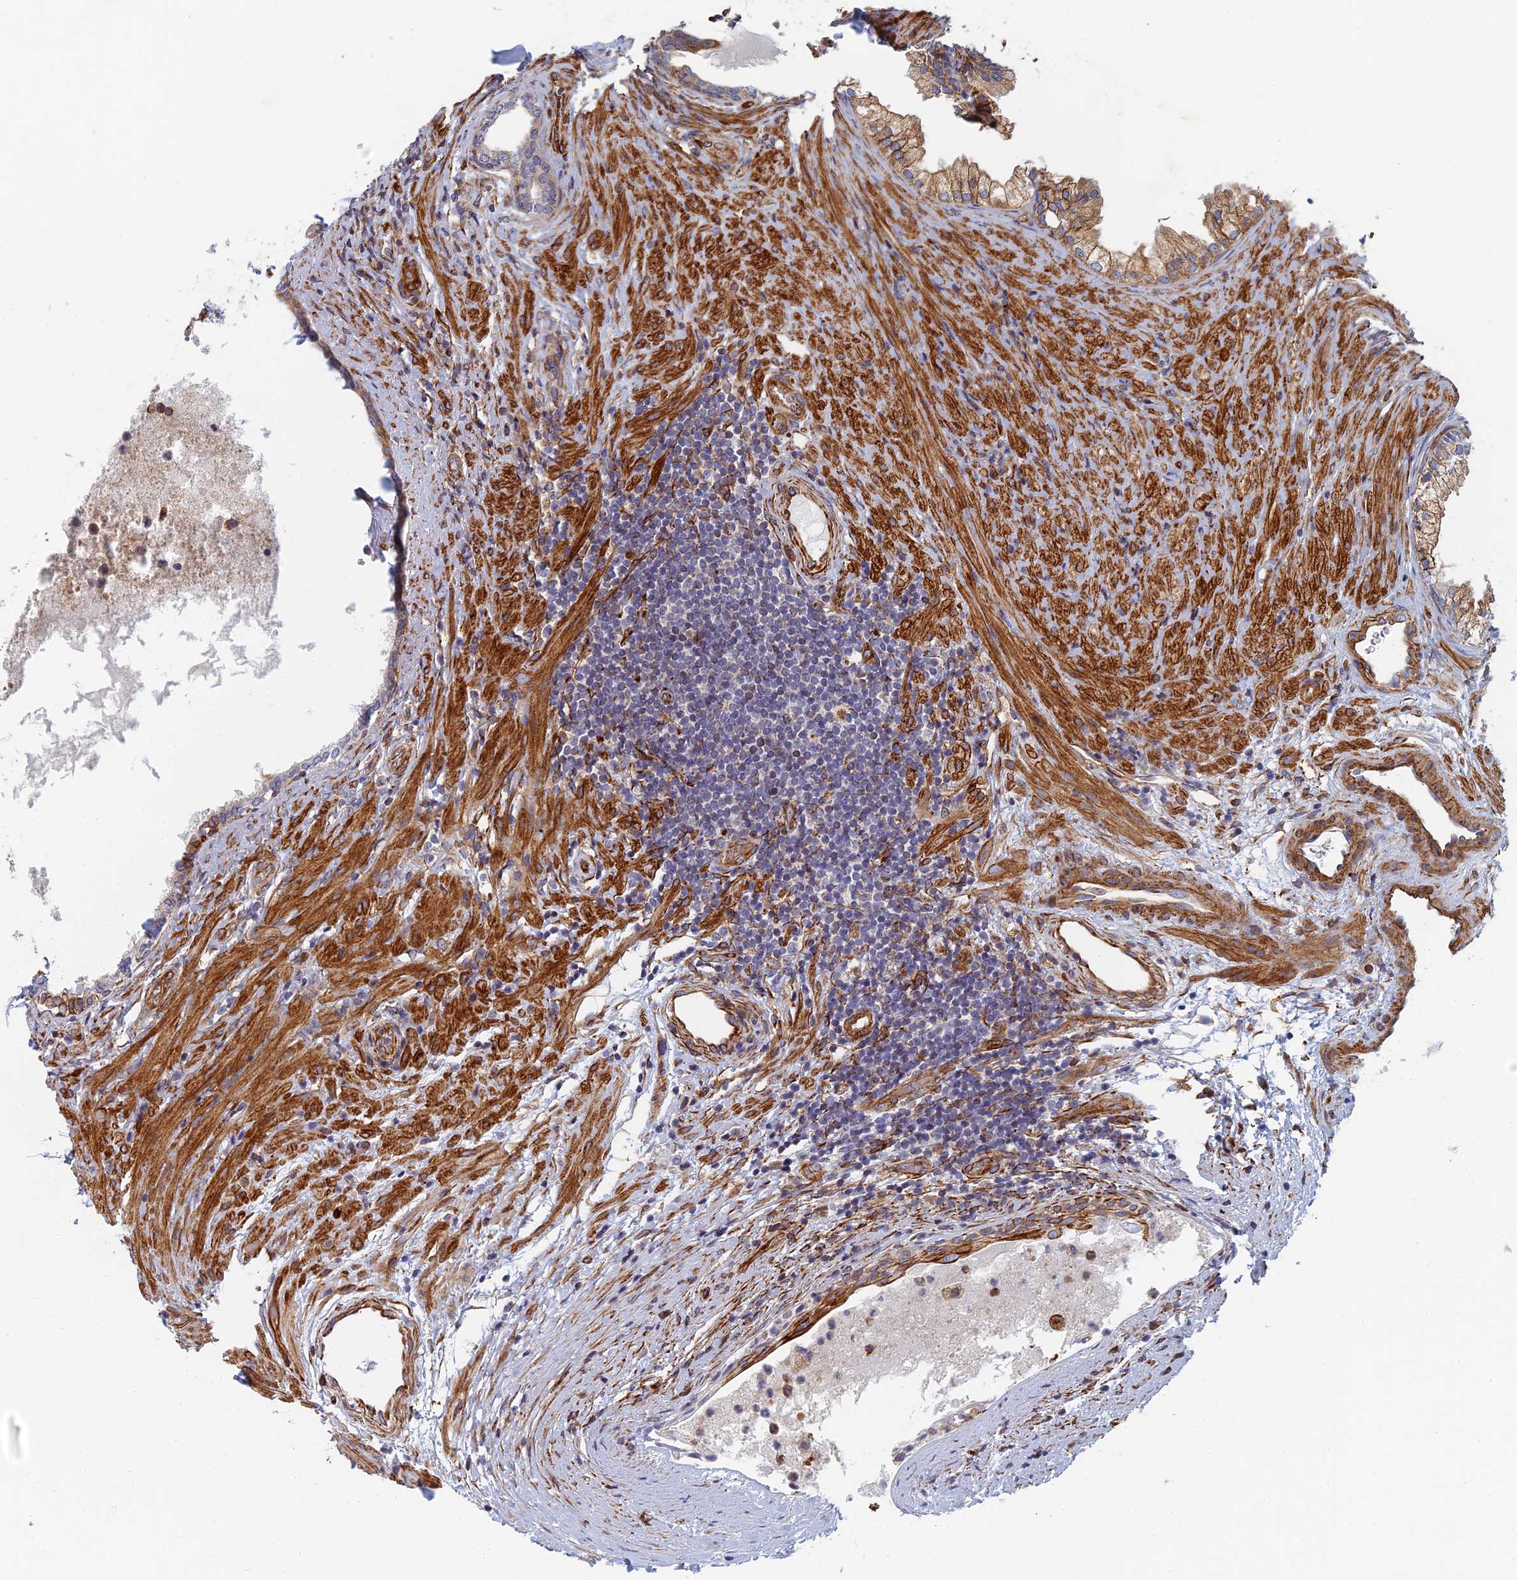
{"staining": {"intensity": "moderate", "quantity": ">75%", "location": "cytoplasmic/membranous"}, "tissue": "prostate", "cell_type": "Glandular cells", "image_type": "normal", "snomed": [{"axis": "morphology", "description": "Normal tissue, NOS"}, {"axis": "topography", "description": "Prostate"}], "caption": "An image of prostate stained for a protein demonstrates moderate cytoplasmic/membranous brown staining in glandular cells. (IHC, brightfield microscopy, high magnification).", "gene": "ABCB10", "patient": {"sex": "male", "age": 76}}